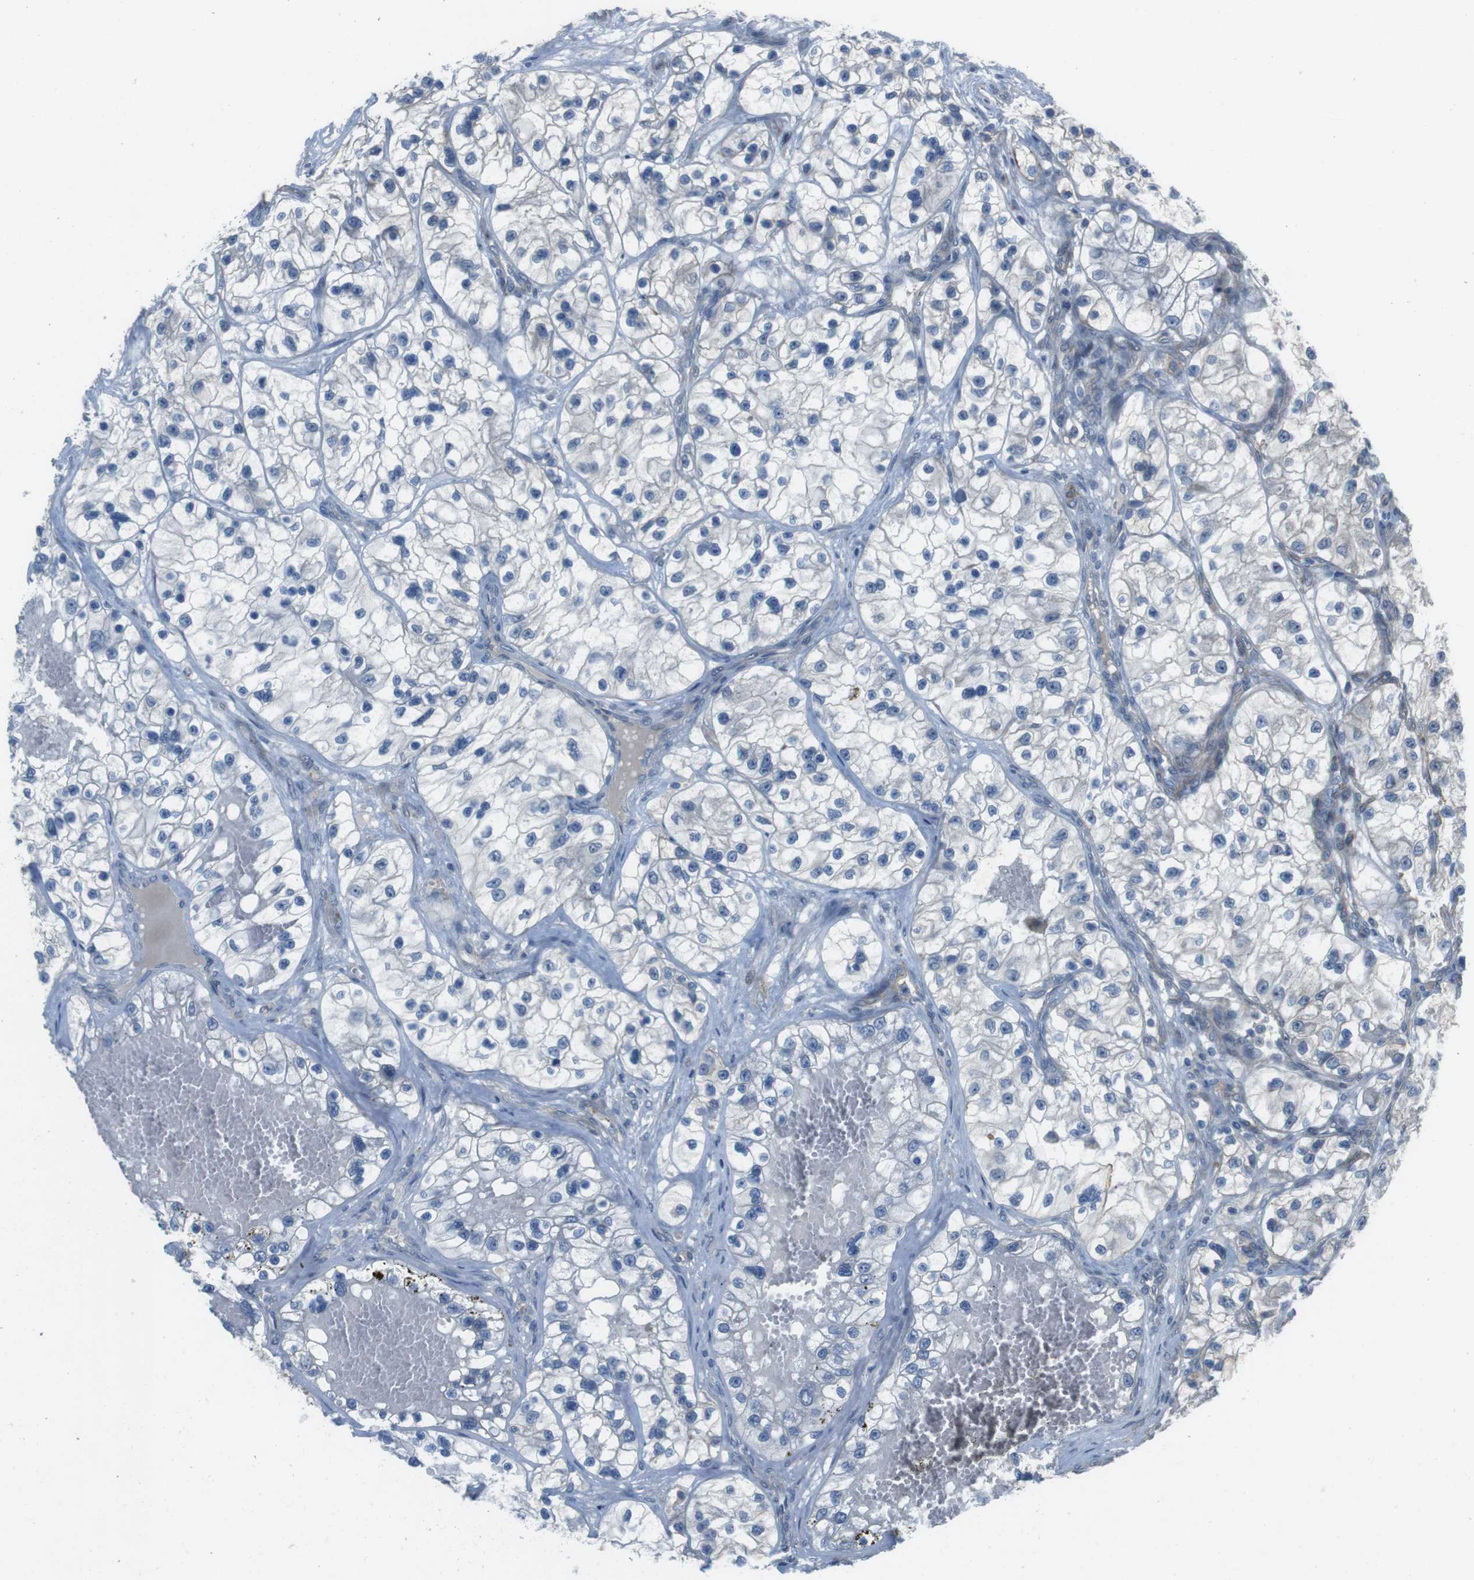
{"staining": {"intensity": "weak", "quantity": "<25%", "location": "cytoplasmic/membranous"}, "tissue": "renal cancer", "cell_type": "Tumor cells", "image_type": "cancer", "snomed": [{"axis": "morphology", "description": "Adenocarcinoma, NOS"}, {"axis": "topography", "description": "Kidney"}], "caption": "Human renal adenocarcinoma stained for a protein using IHC exhibits no positivity in tumor cells.", "gene": "ANK2", "patient": {"sex": "female", "age": 57}}